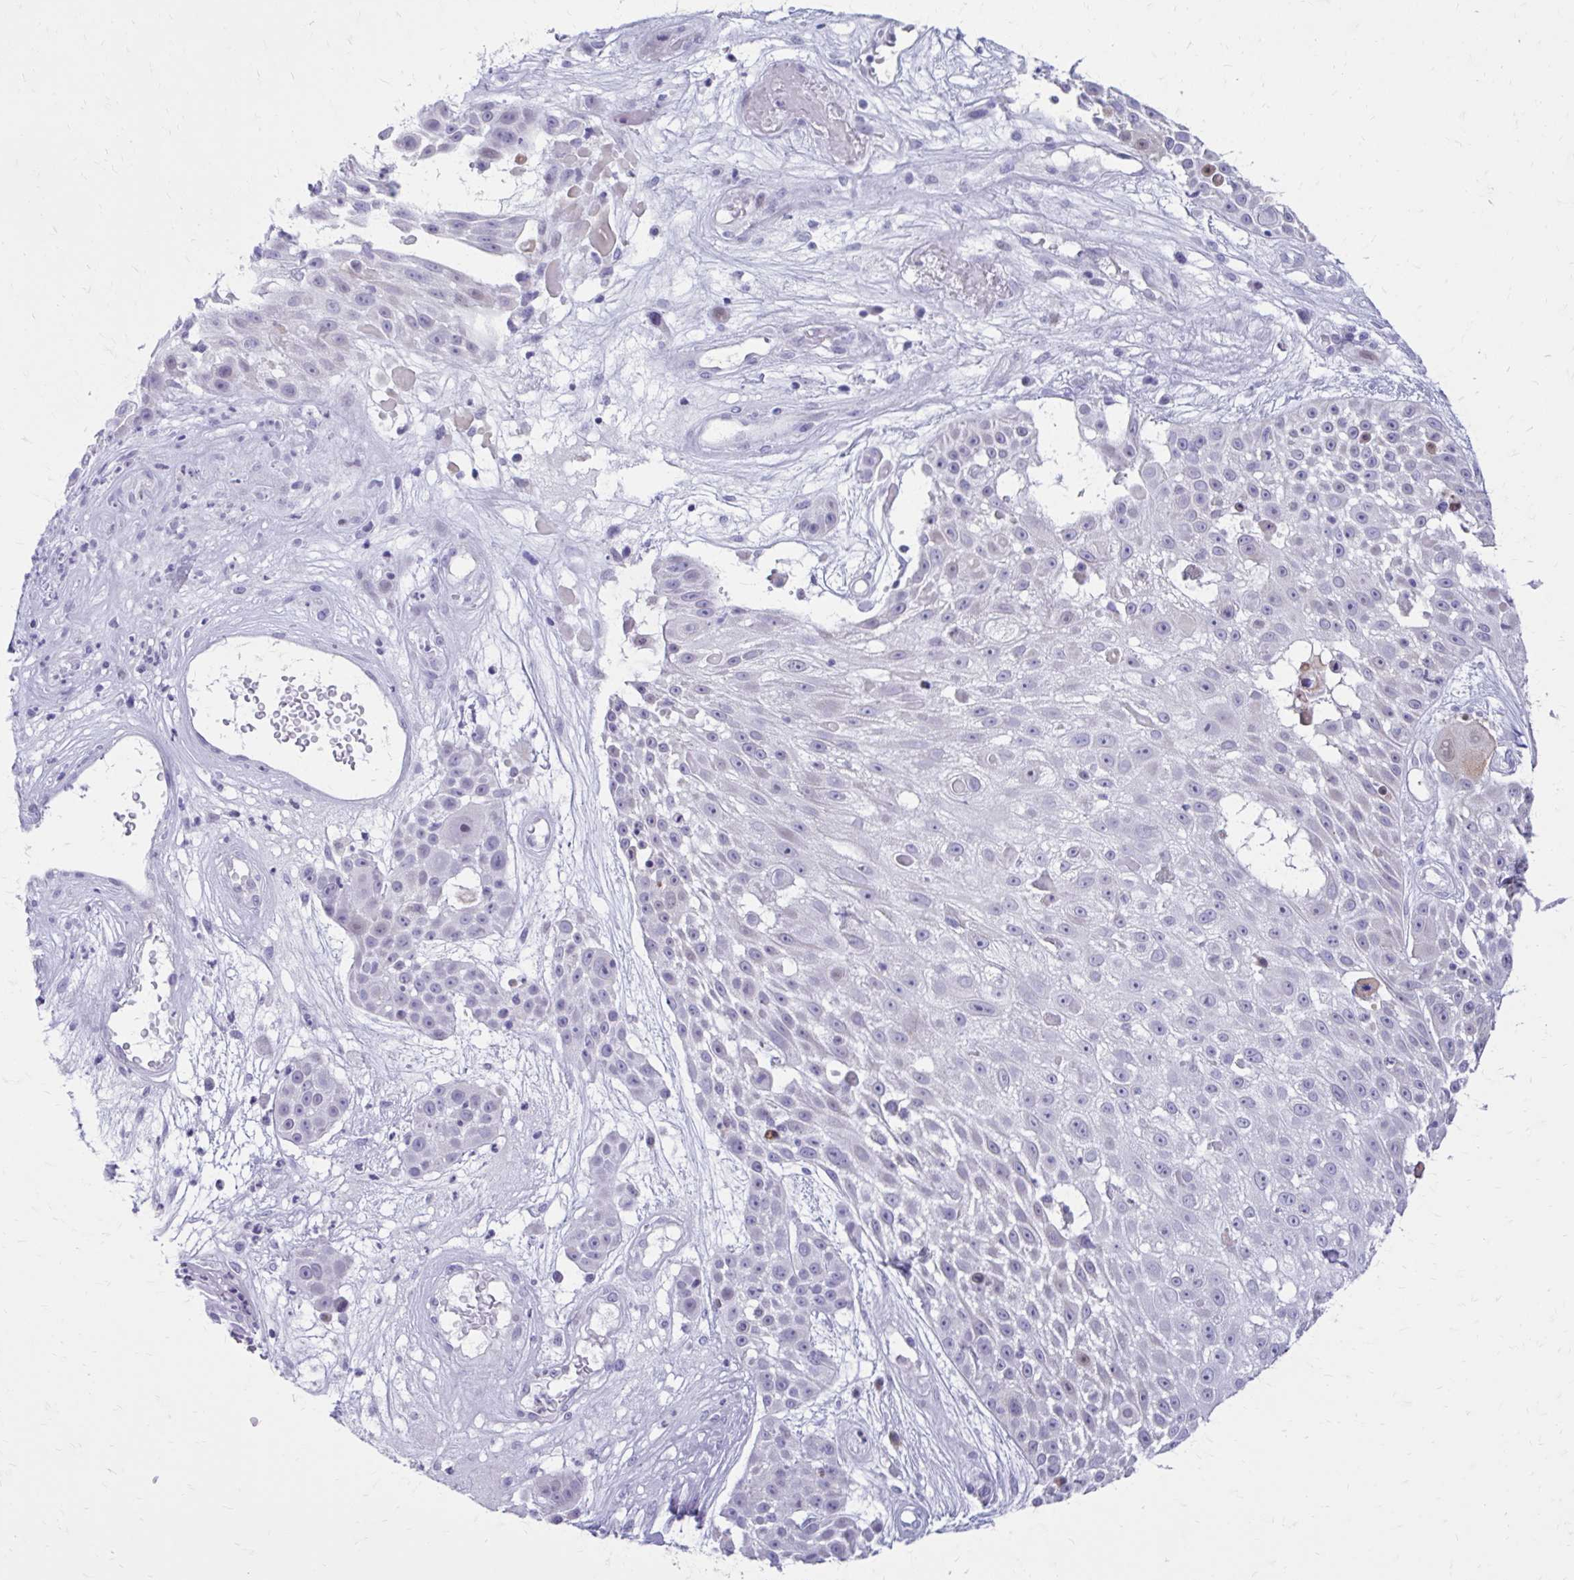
{"staining": {"intensity": "negative", "quantity": "none", "location": "none"}, "tissue": "skin cancer", "cell_type": "Tumor cells", "image_type": "cancer", "snomed": [{"axis": "morphology", "description": "Squamous cell carcinoma, NOS"}, {"axis": "topography", "description": "Skin"}], "caption": "Immunohistochemical staining of skin cancer shows no significant positivity in tumor cells.", "gene": "LCN15", "patient": {"sex": "female", "age": 86}}